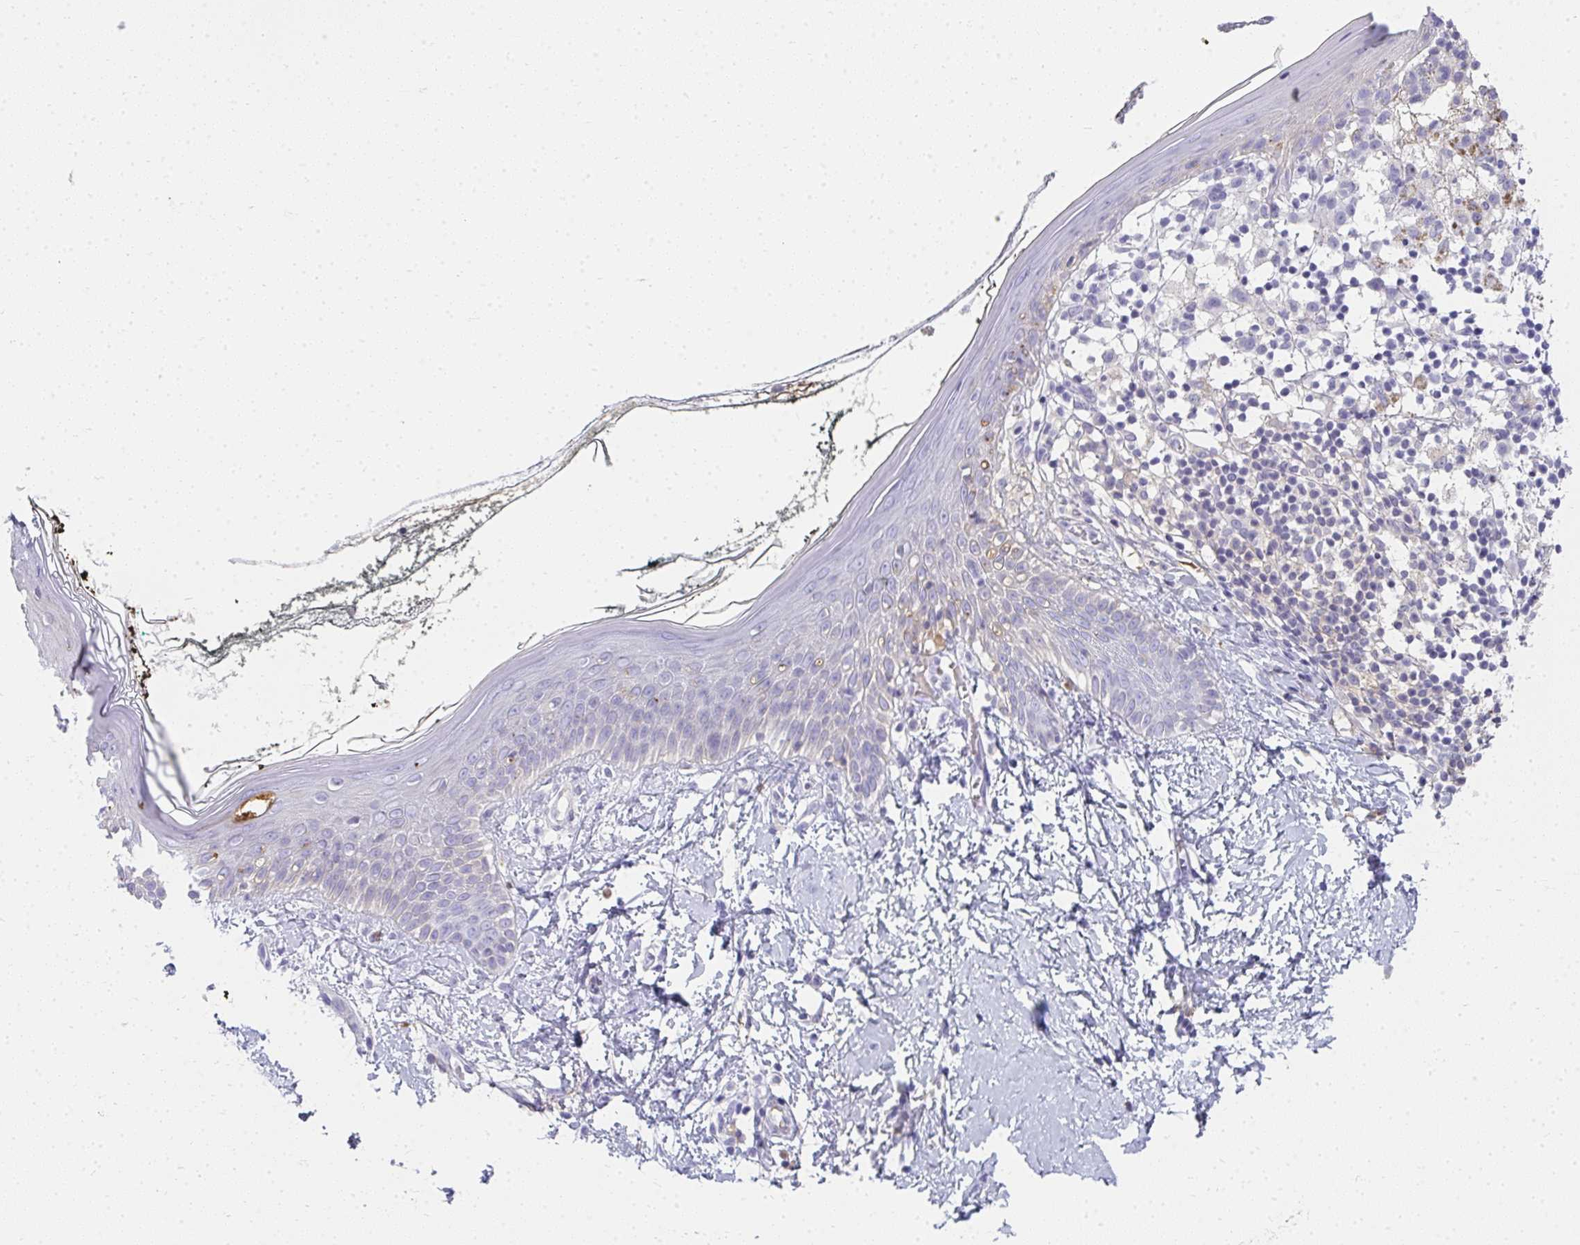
{"staining": {"intensity": "negative", "quantity": "none", "location": "none"}, "tissue": "skin", "cell_type": "Fibroblasts", "image_type": "normal", "snomed": [{"axis": "morphology", "description": "Normal tissue, NOS"}, {"axis": "topography", "description": "Skin"}], "caption": "Fibroblasts show no significant expression in benign skin. Brightfield microscopy of IHC stained with DAB (brown) and hematoxylin (blue), captured at high magnification.", "gene": "ZSWIM3", "patient": {"sex": "female", "age": 34}}